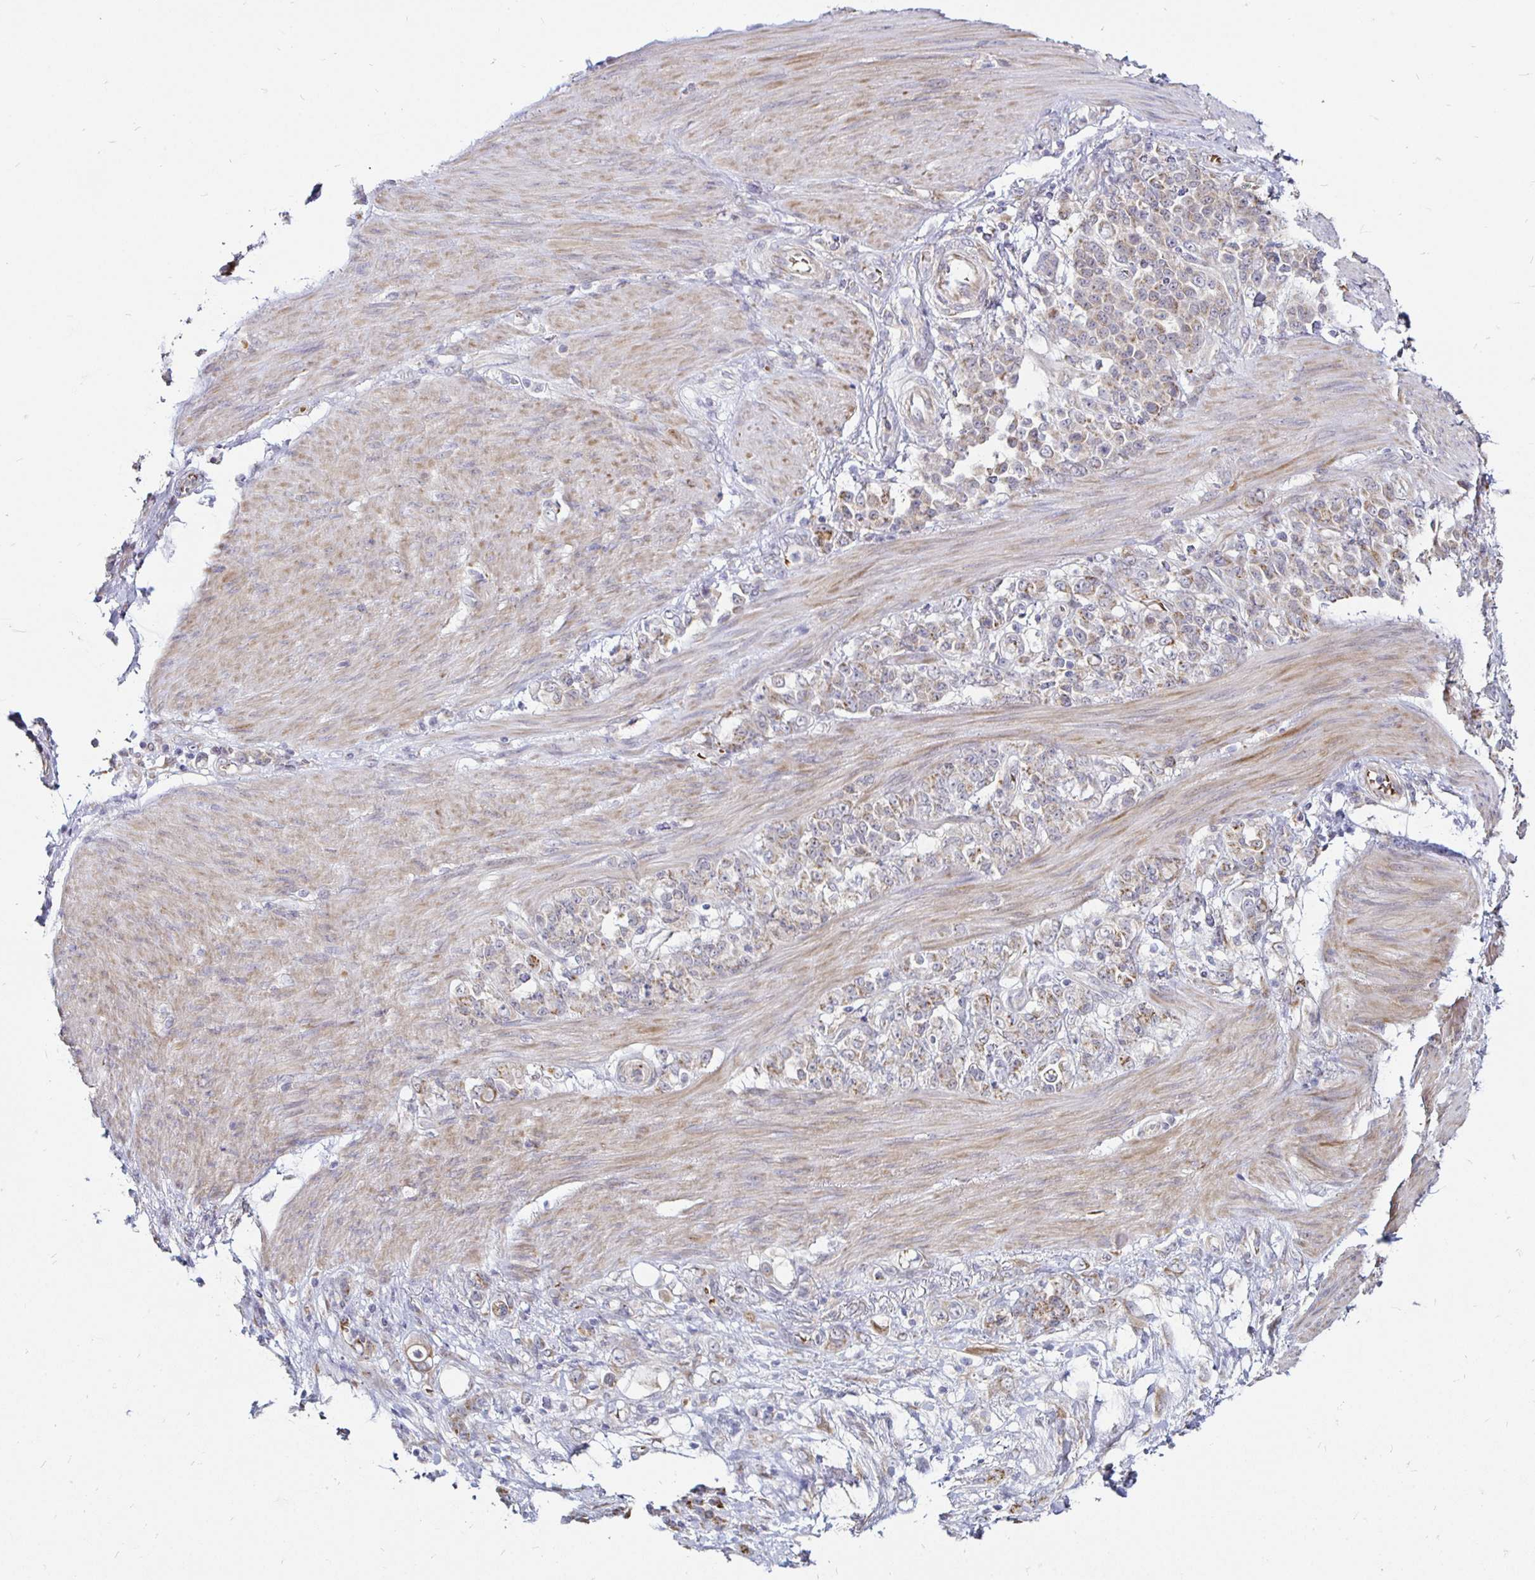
{"staining": {"intensity": "weak", "quantity": "25%-75%", "location": "cytoplasmic/membranous"}, "tissue": "stomach cancer", "cell_type": "Tumor cells", "image_type": "cancer", "snomed": [{"axis": "morphology", "description": "Adenocarcinoma, NOS"}, {"axis": "topography", "description": "Stomach"}], "caption": "The photomicrograph demonstrates a brown stain indicating the presence of a protein in the cytoplasmic/membranous of tumor cells in stomach cancer (adenocarcinoma).", "gene": "ATG3", "patient": {"sex": "female", "age": 79}}